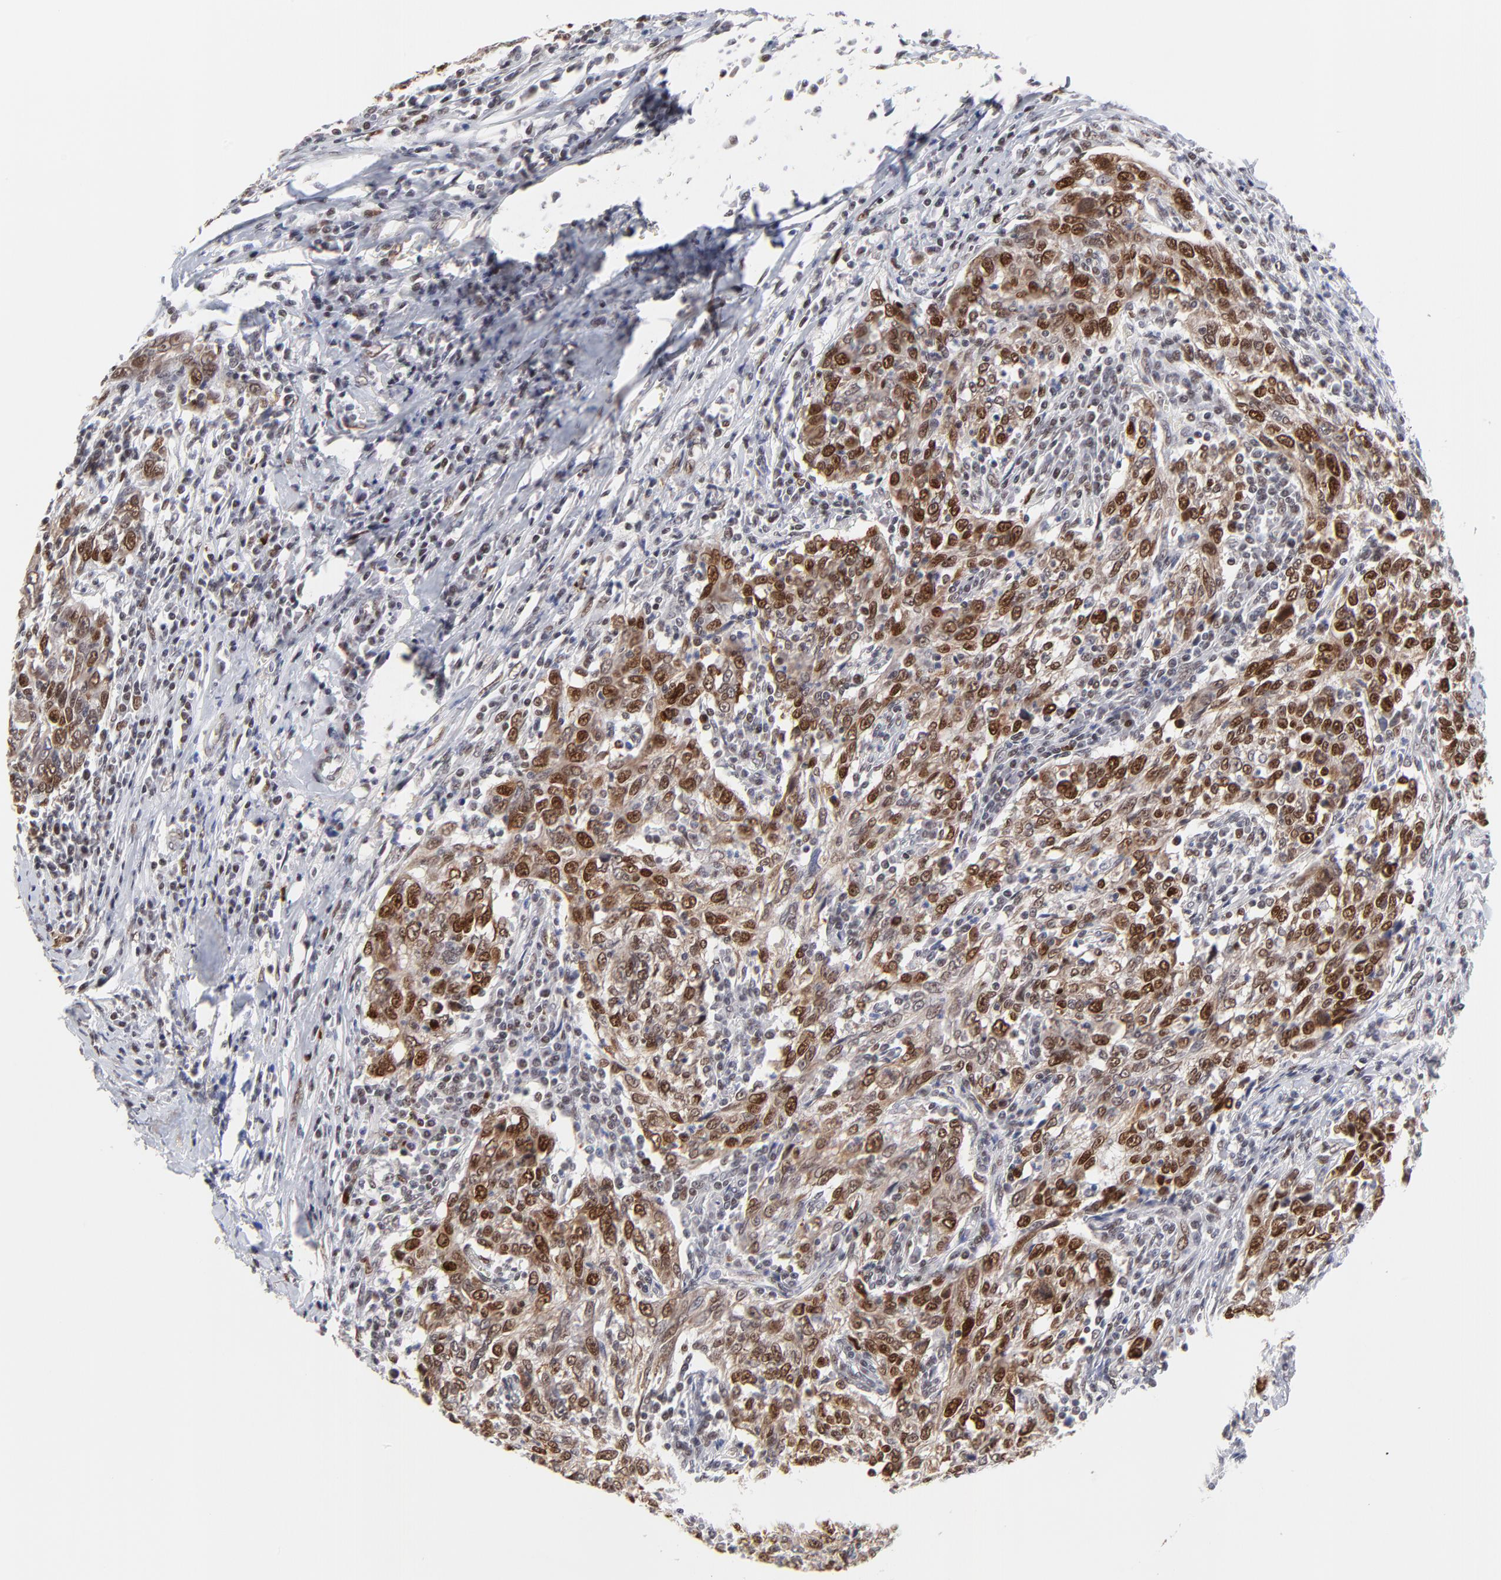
{"staining": {"intensity": "moderate", "quantity": ">75%", "location": "cytoplasmic/membranous,nuclear"}, "tissue": "breast cancer", "cell_type": "Tumor cells", "image_type": "cancer", "snomed": [{"axis": "morphology", "description": "Duct carcinoma"}, {"axis": "topography", "description": "Breast"}], "caption": "The immunohistochemical stain shows moderate cytoplasmic/membranous and nuclear staining in tumor cells of breast cancer tissue.", "gene": "OGFOD1", "patient": {"sex": "female", "age": 50}}